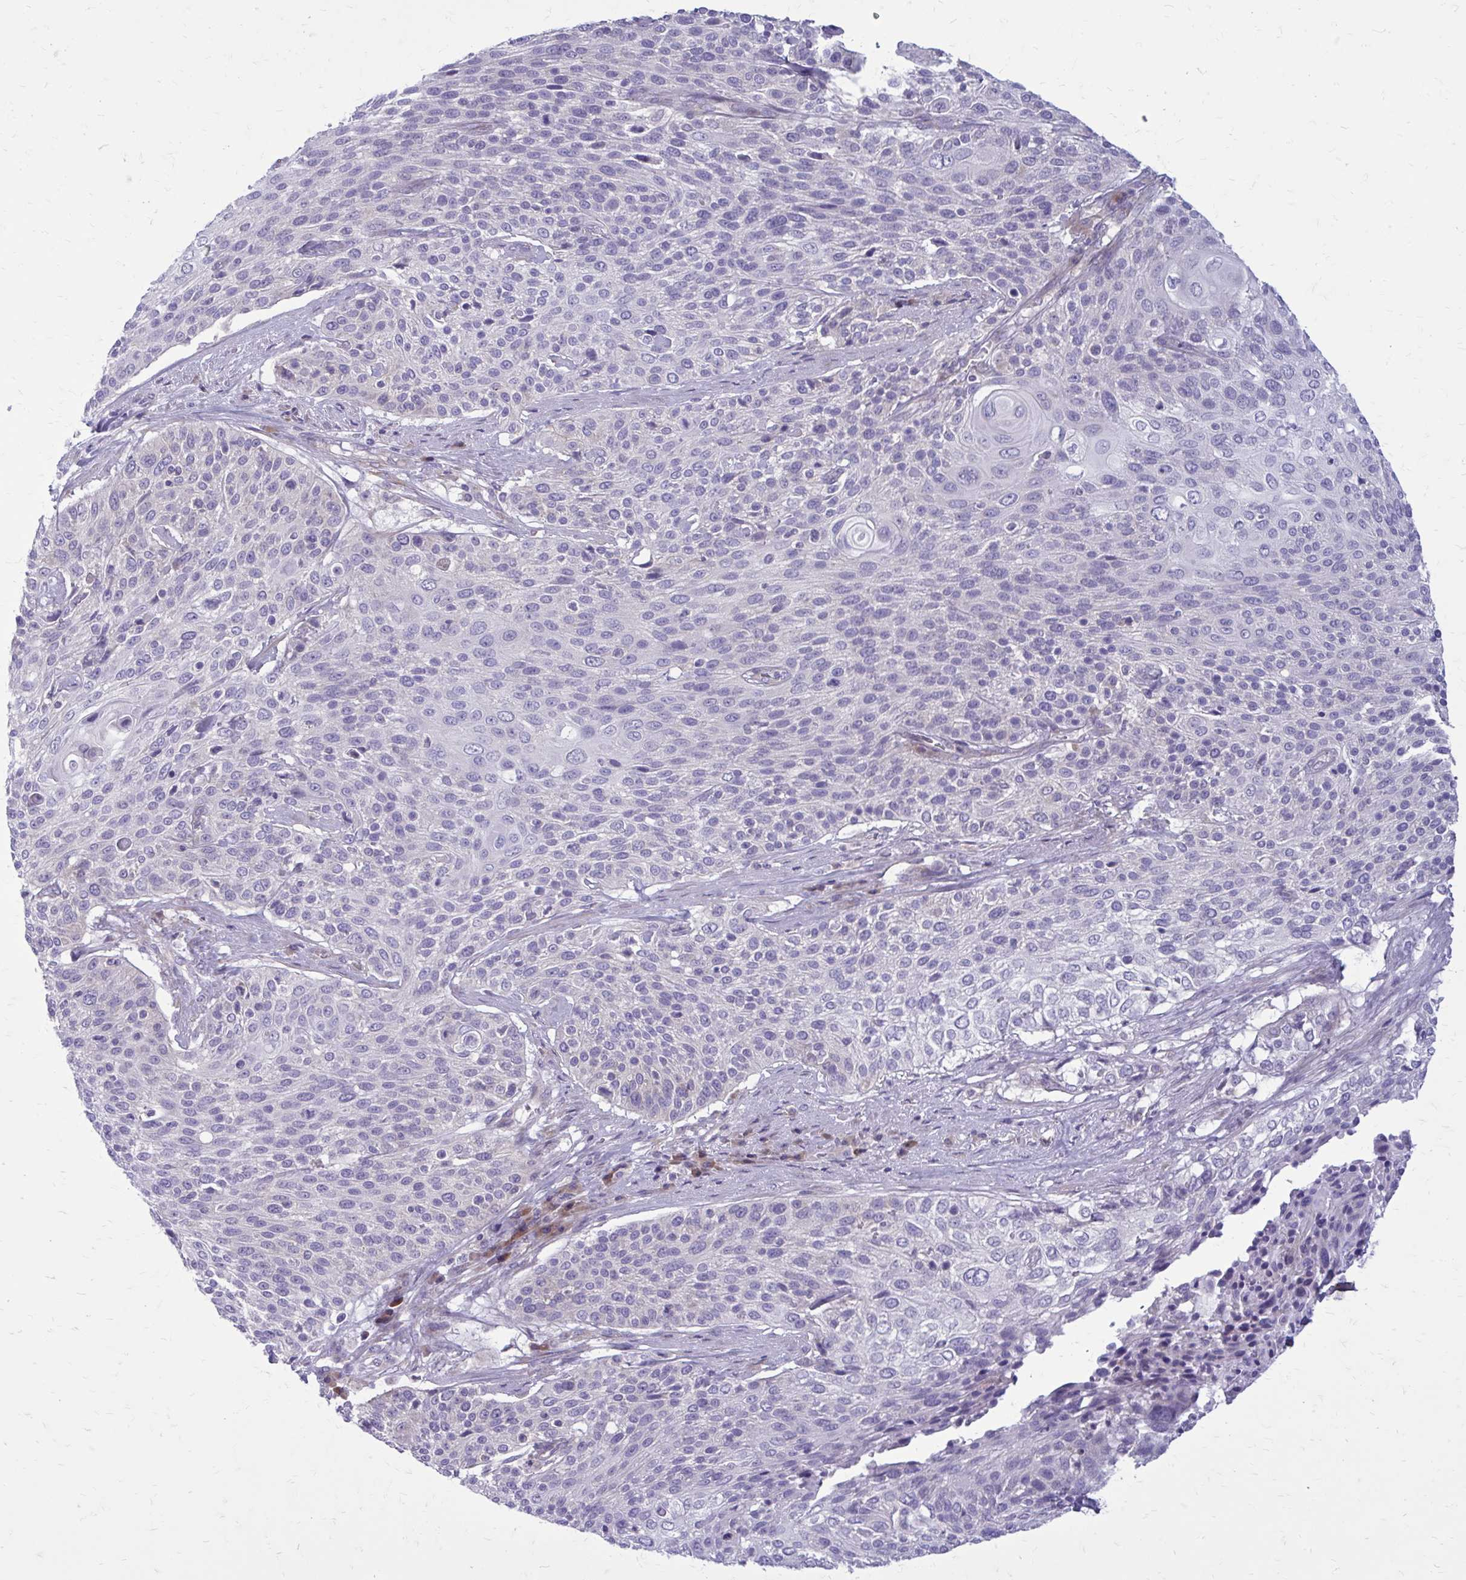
{"staining": {"intensity": "negative", "quantity": "none", "location": "none"}, "tissue": "cervical cancer", "cell_type": "Tumor cells", "image_type": "cancer", "snomed": [{"axis": "morphology", "description": "Squamous cell carcinoma, NOS"}, {"axis": "topography", "description": "Cervix"}], "caption": "This is an immunohistochemistry photomicrograph of human cervical cancer. There is no positivity in tumor cells.", "gene": "GIGYF2", "patient": {"sex": "female", "age": 31}}